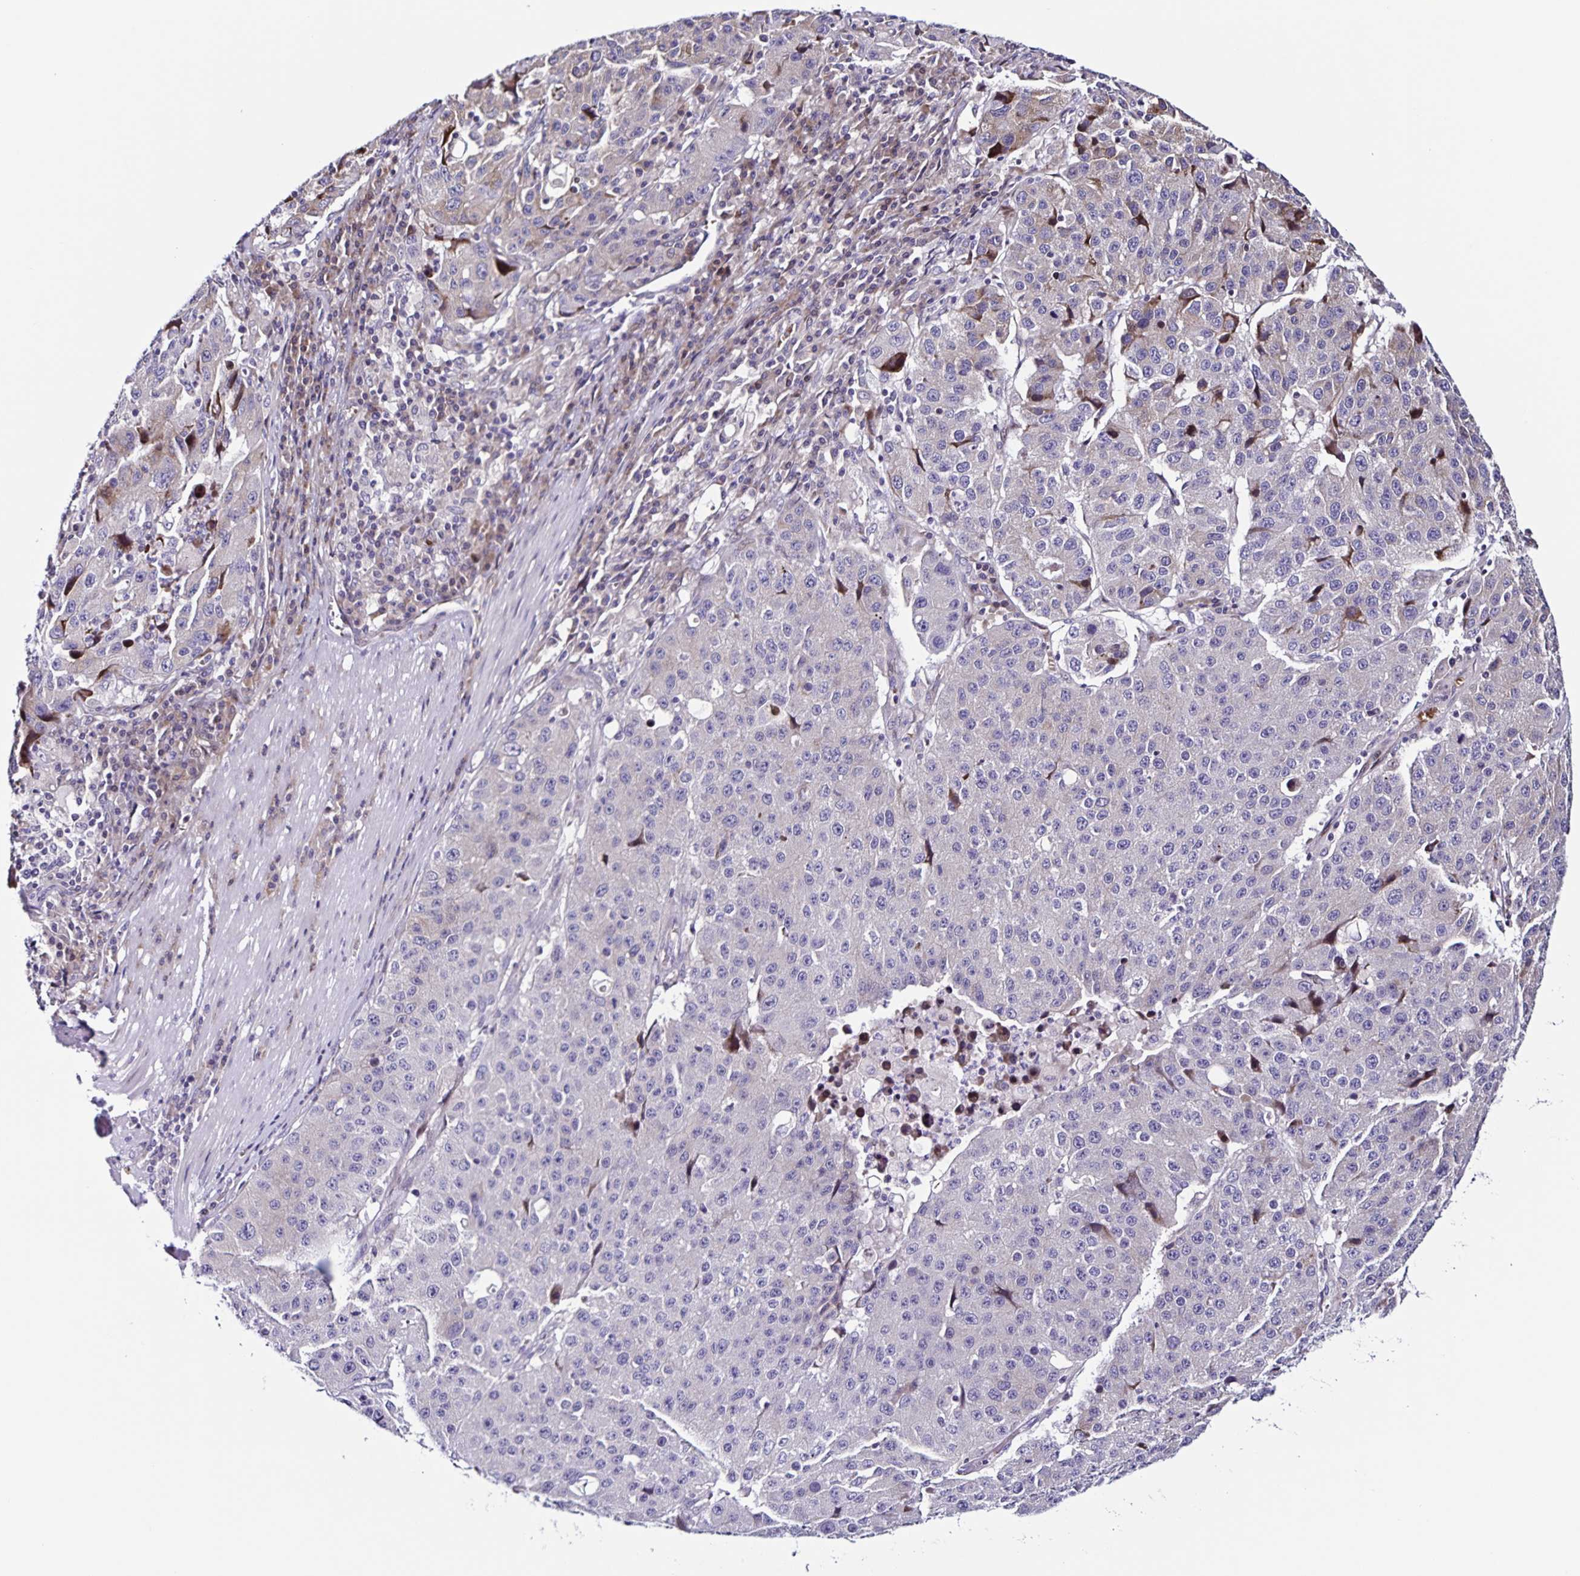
{"staining": {"intensity": "negative", "quantity": "none", "location": "none"}, "tissue": "stomach cancer", "cell_type": "Tumor cells", "image_type": "cancer", "snomed": [{"axis": "morphology", "description": "Adenocarcinoma, NOS"}, {"axis": "topography", "description": "Stomach"}], "caption": "Photomicrograph shows no significant protein positivity in tumor cells of stomach adenocarcinoma.", "gene": "RNFT2", "patient": {"sex": "male", "age": 71}}